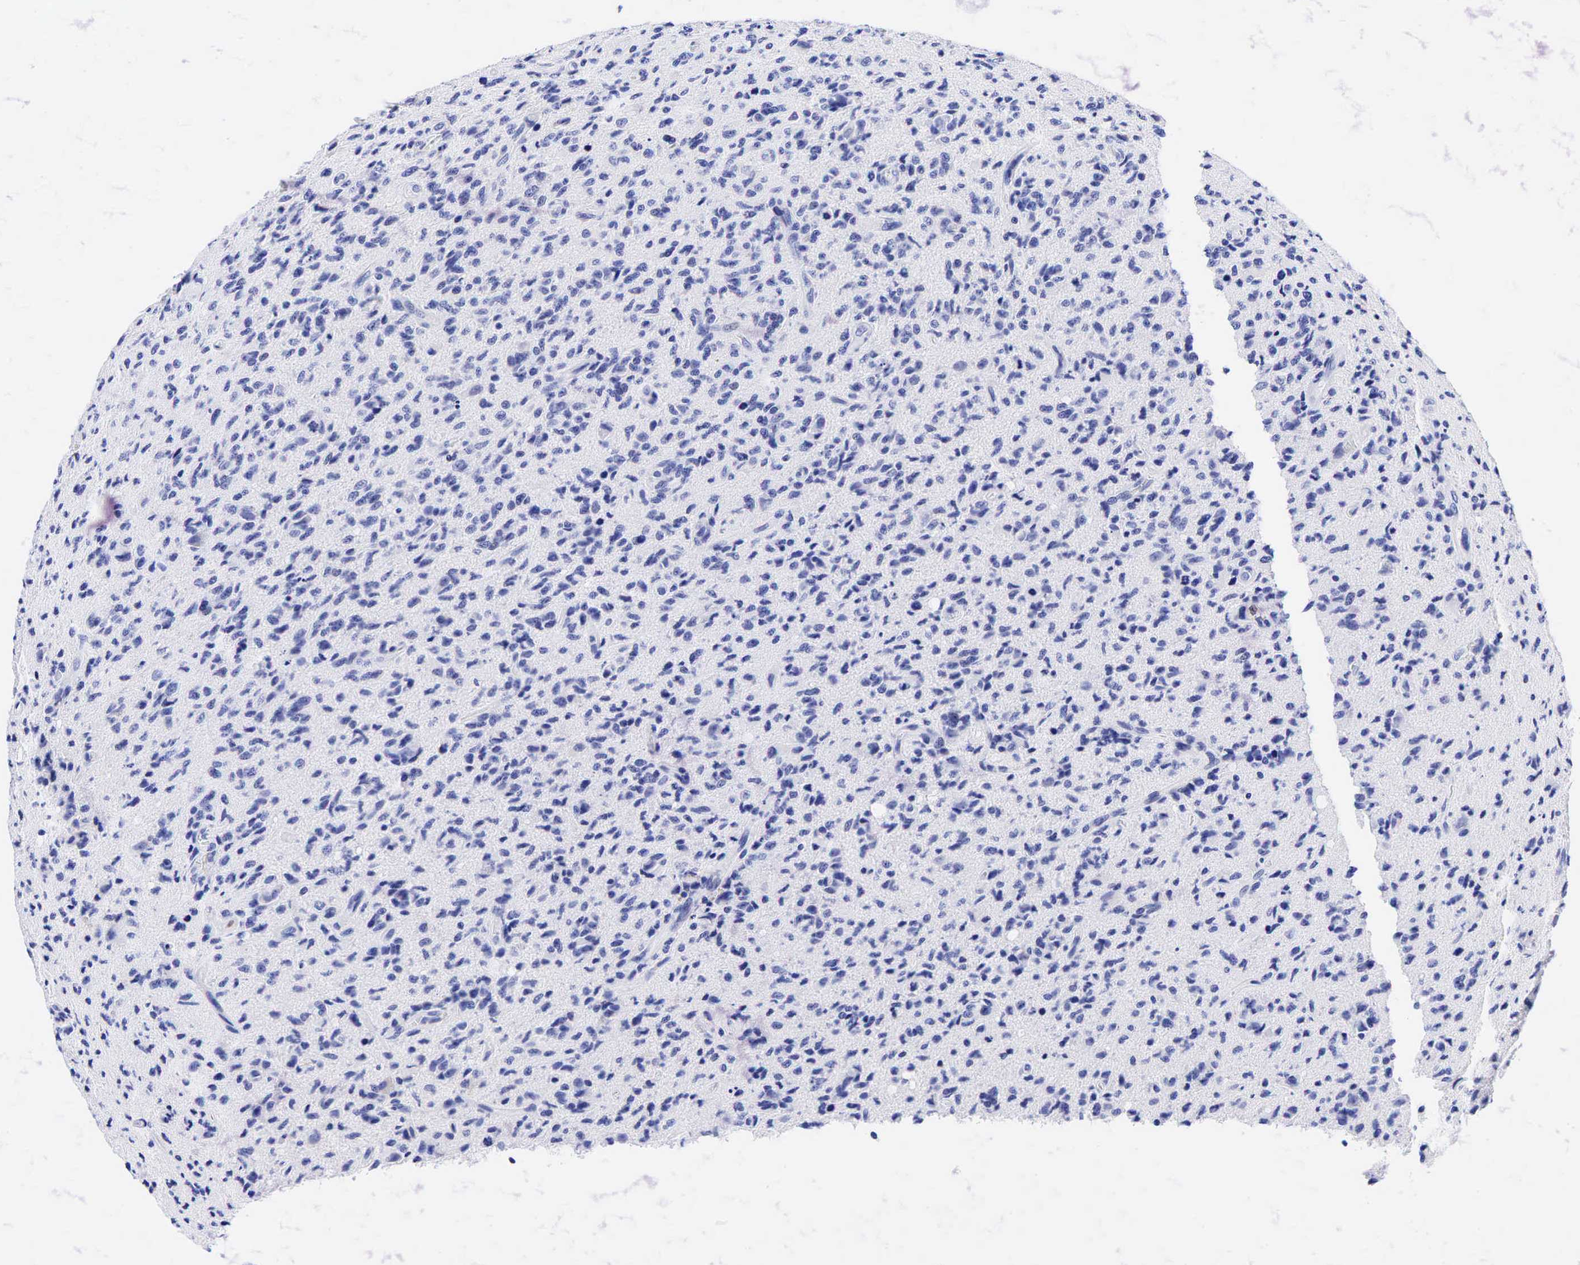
{"staining": {"intensity": "negative", "quantity": "none", "location": "none"}, "tissue": "glioma", "cell_type": "Tumor cells", "image_type": "cancer", "snomed": [{"axis": "morphology", "description": "Glioma, malignant, High grade"}, {"axis": "topography", "description": "Brain"}], "caption": "Human glioma stained for a protein using immunohistochemistry (IHC) displays no expression in tumor cells.", "gene": "TNFRSF8", "patient": {"sex": "male", "age": 36}}